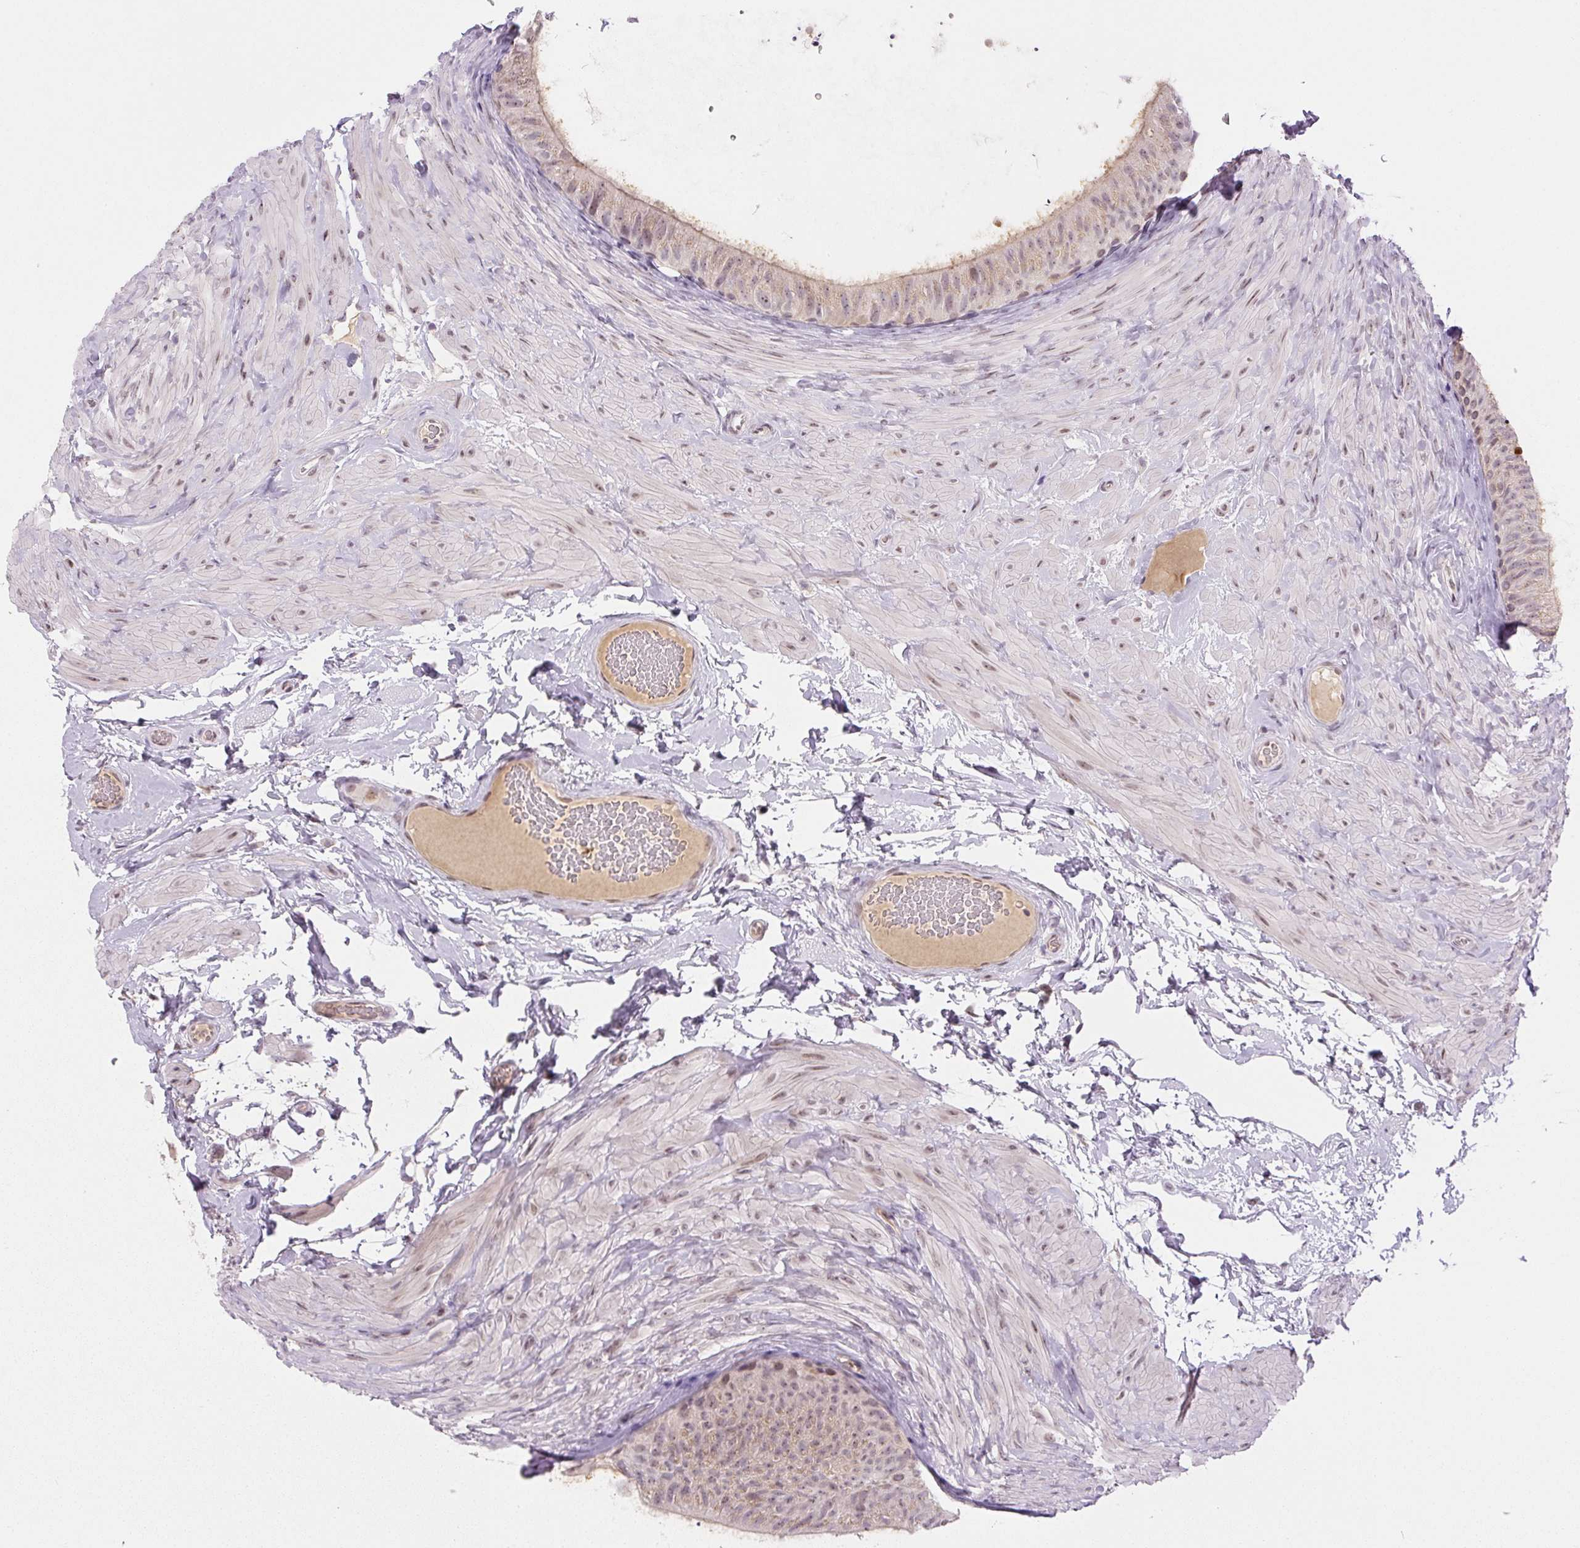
{"staining": {"intensity": "weak", "quantity": "<25%", "location": "nuclear"}, "tissue": "epididymis", "cell_type": "Glandular cells", "image_type": "normal", "snomed": [{"axis": "morphology", "description": "Normal tissue, NOS"}, {"axis": "topography", "description": "Epididymis, spermatic cord, NOS"}, {"axis": "topography", "description": "Epididymis"}], "caption": "Glandular cells are negative for protein expression in normal human epididymis. (DAB (3,3'-diaminobenzidine) IHC, high magnification).", "gene": "SGF29", "patient": {"sex": "male", "age": 31}}